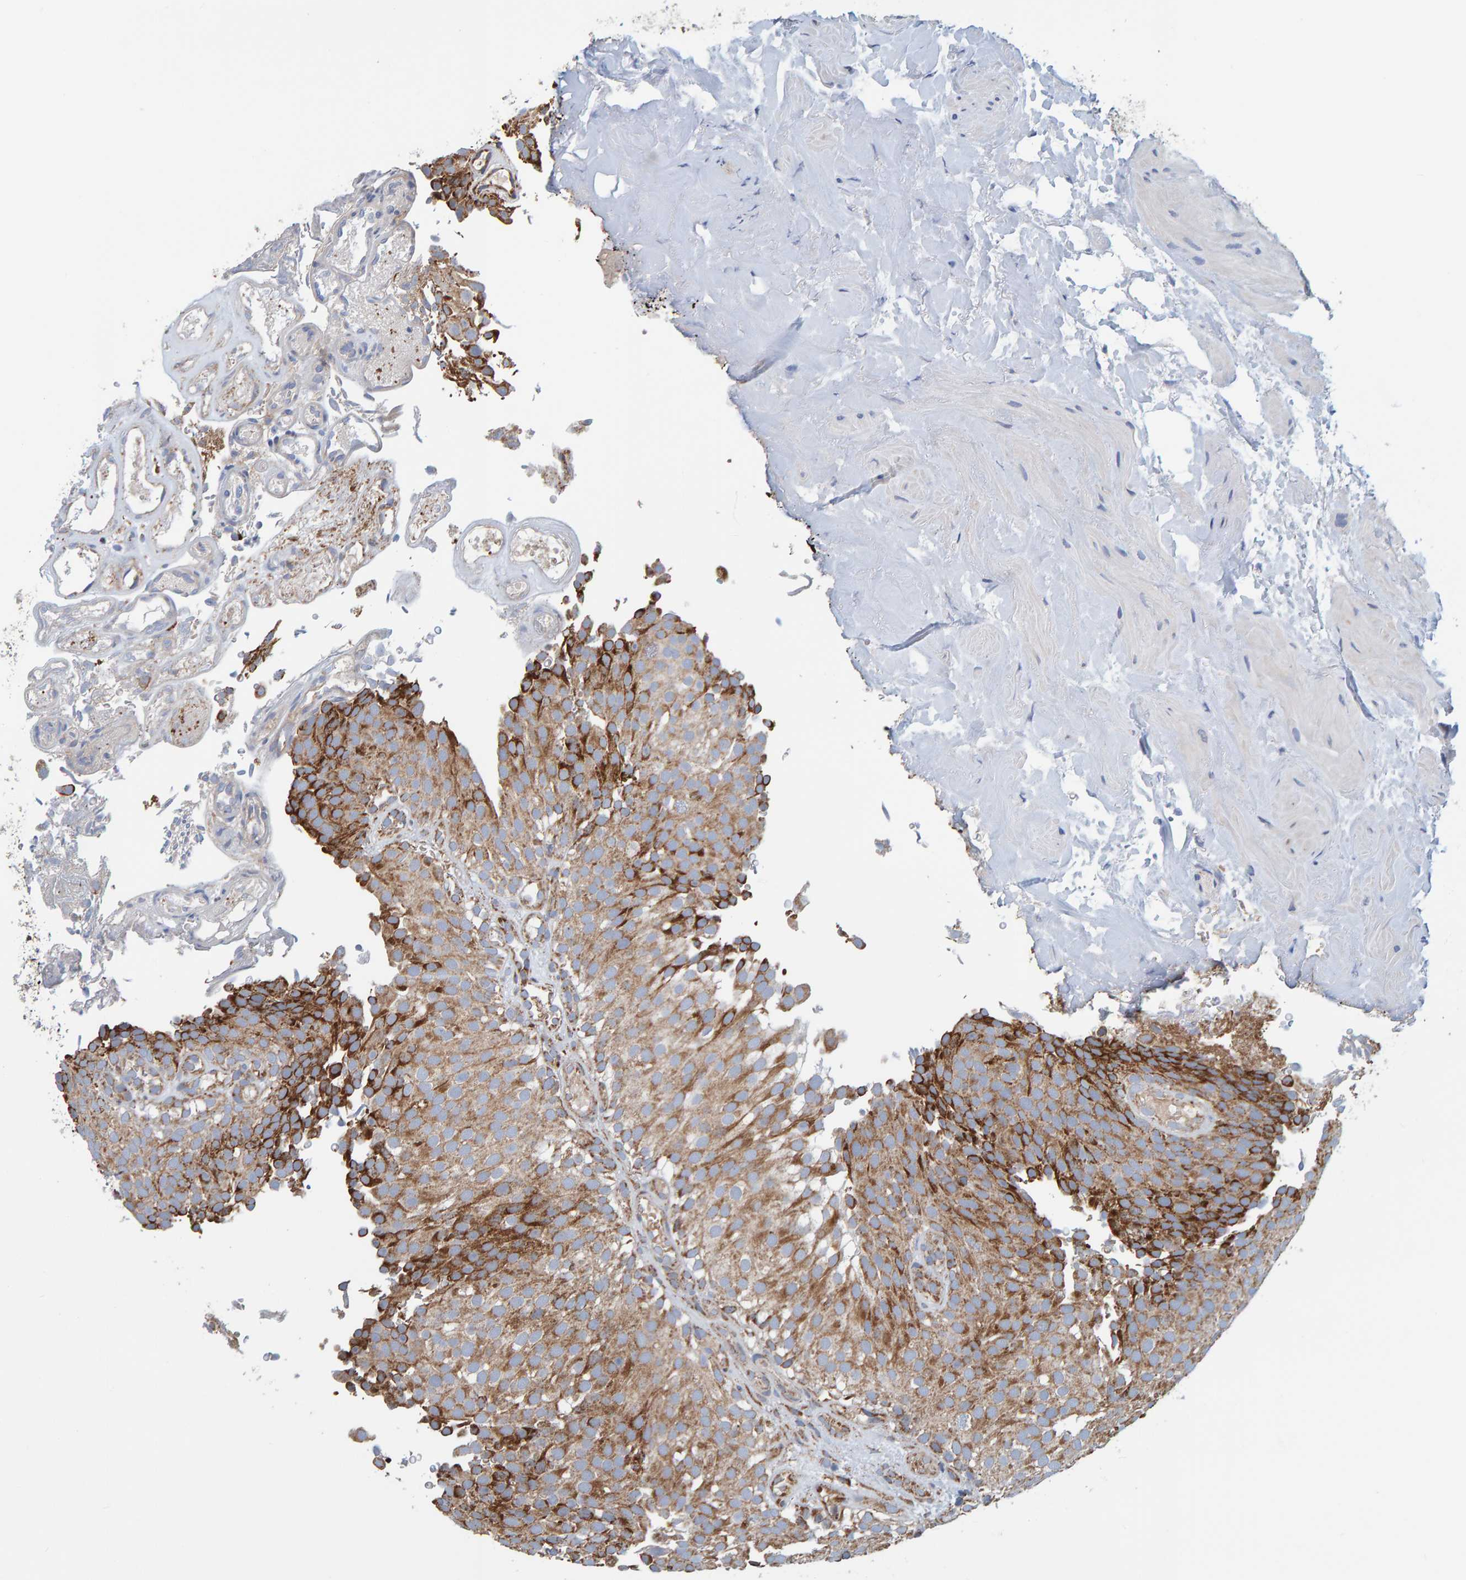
{"staining": {"intensity": "strong", "quantity": ">75%", "location": "cytoplasmic/membranous"}, "tissue": "urothelial cancer", "cell_type": "Tumor cells", "image_type": "cancer", "snomed": [{"axis": "morphology", "description": "Urothelial carcinoma, Low grade"}, {"axis": "topography", "description": "Urinary bladder"}], "caption": "Urothelial cancer was stained to show a protein in brown. There is high levels of strong cytoplasmic/membranous staining in about >75% of tumor cells.", "gene": "MRPL45", "patient": {"sex": "male", "age": 78}}